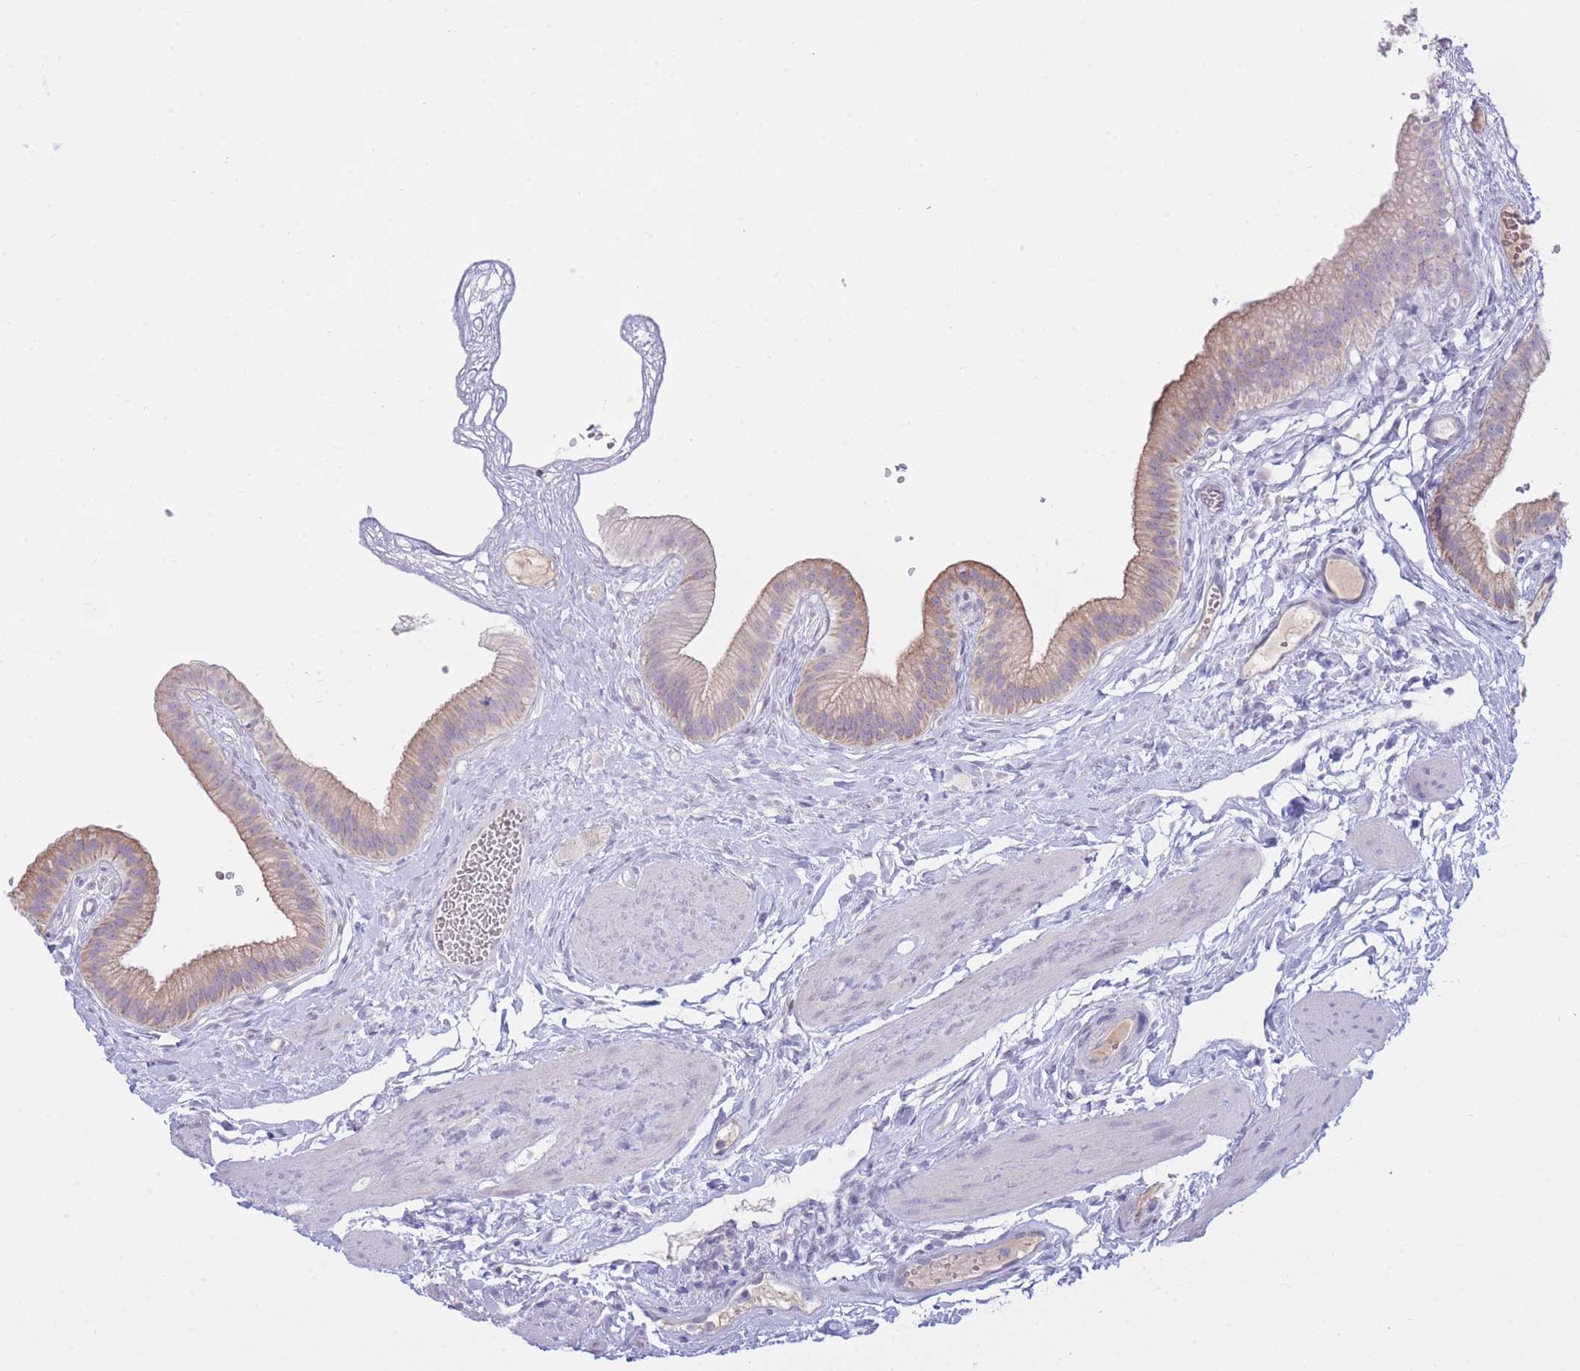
{"staining": {"intensity": "moderate", "quantity": ">75%", "location": "cytoplasmic/membranous"}, "tissue": "gallbladder", "cell_type": "Glandular cells", "image_type": "normal", "snomed": [{"axis": "morphology", "description": "Normal tissue, NOS"}, {"axis": "topography", "description": "Gallbladder"}], "caption": "An image of human gallbladder stained for a protein demonstrates moderate cytoplasmic/membranous brown staining in glandular cells. (brown staining indicates protein expression, while blue staining denotes nuclei).", "gene": "NANP", "patient": {"sex": "female", "age": 54}}